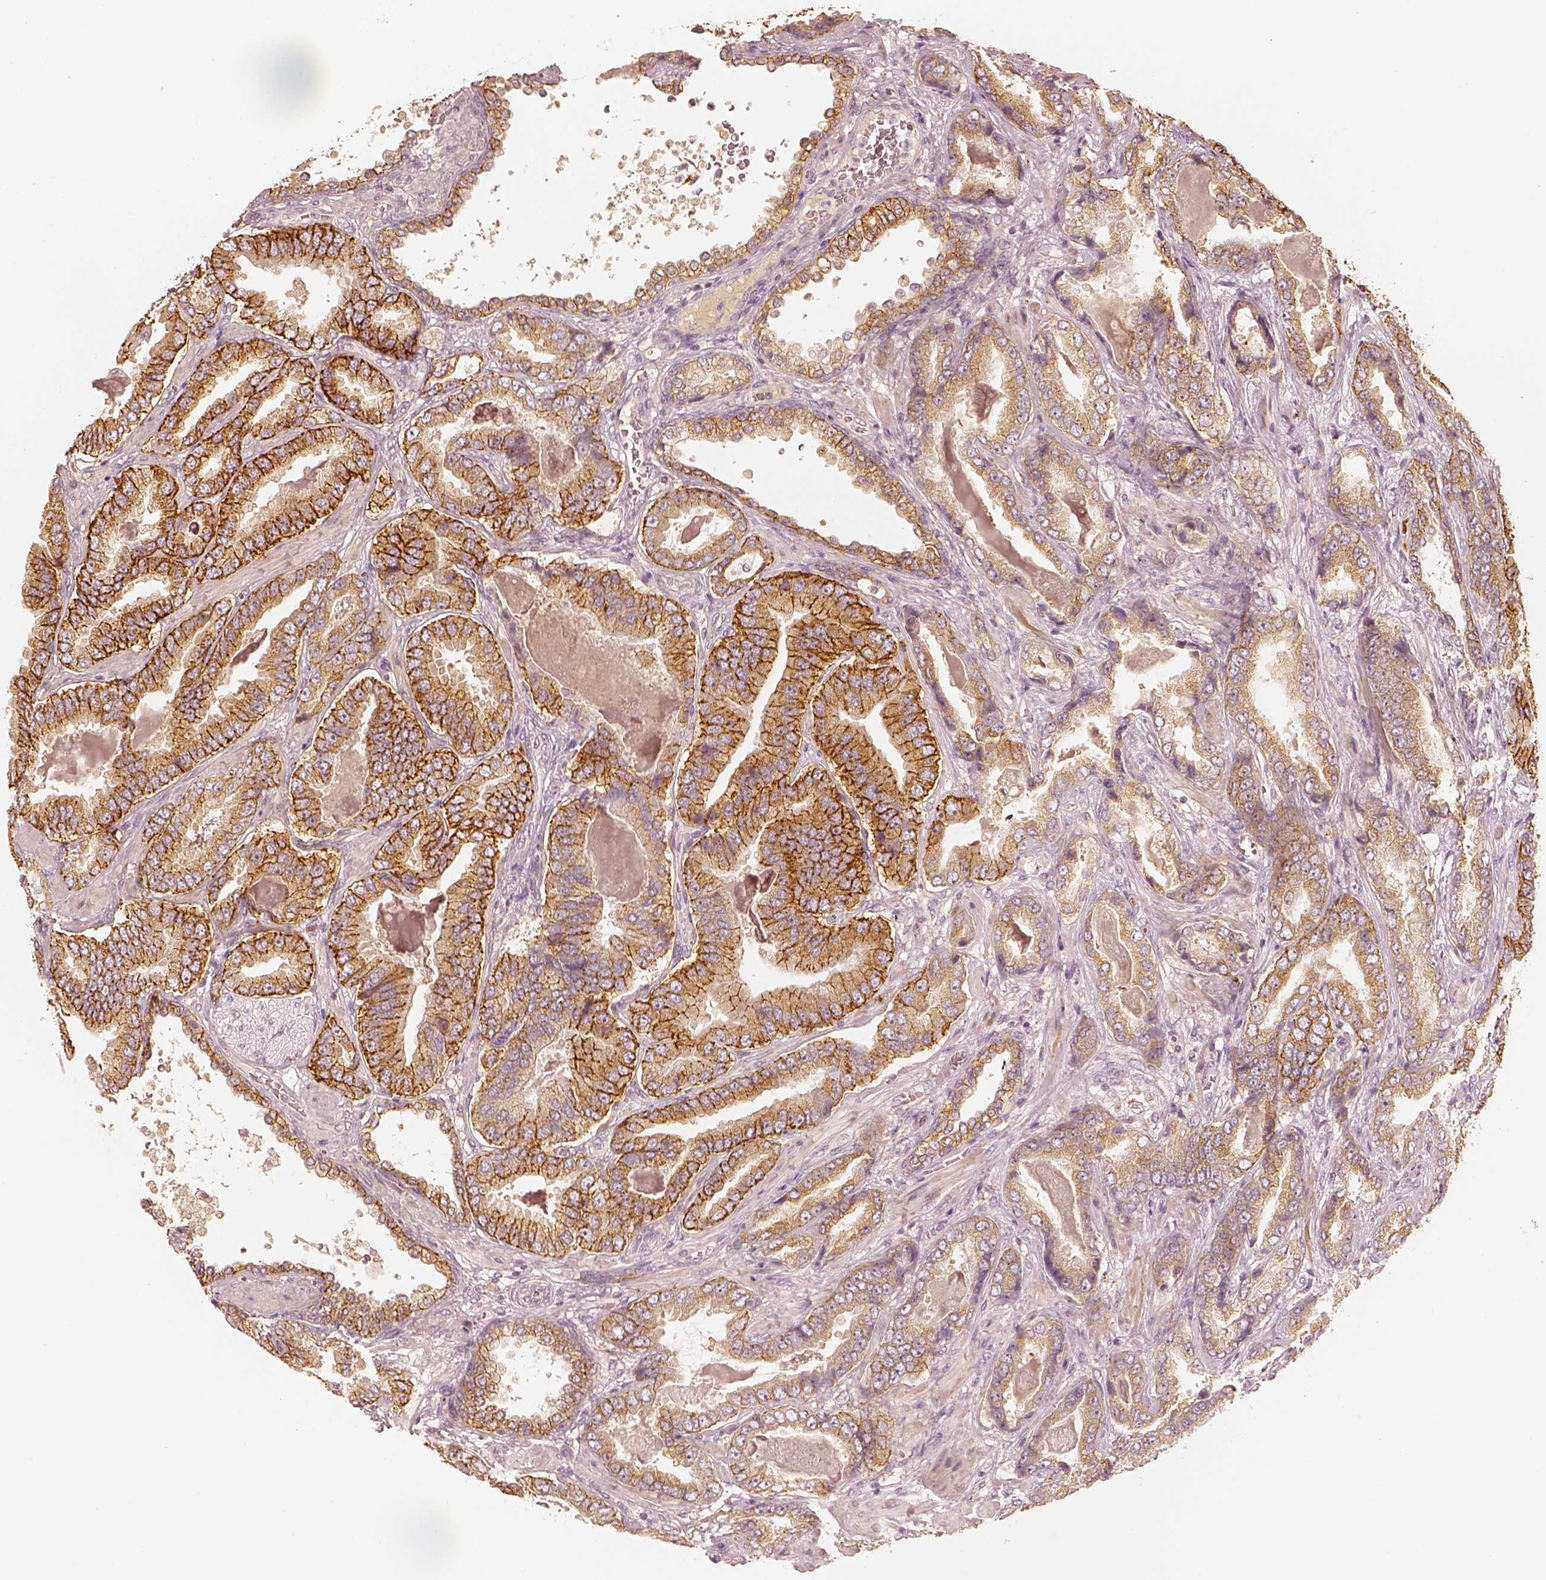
{"staining": {"intensity": "moderate", "quantity": ">75%", "location": "cytoplasmic/membranous"}, "tissue": "prostate cancer", "cell_type": "Tumor cells", "image_type": "cancer", "snomed": [{"axis": "morphology", "description": "Adenocarcinoma, NOS"}, {"axis": "topography", "description": "Prostate"}], "caption": "Prostate cancer was stained to show a protein in brown. There is medium levels of moderate cytoplasmic/membranous positivity in about >75% of tumor cells.", "gene": "GORASP2", "patient": {"sex": "male", "age": 64}}